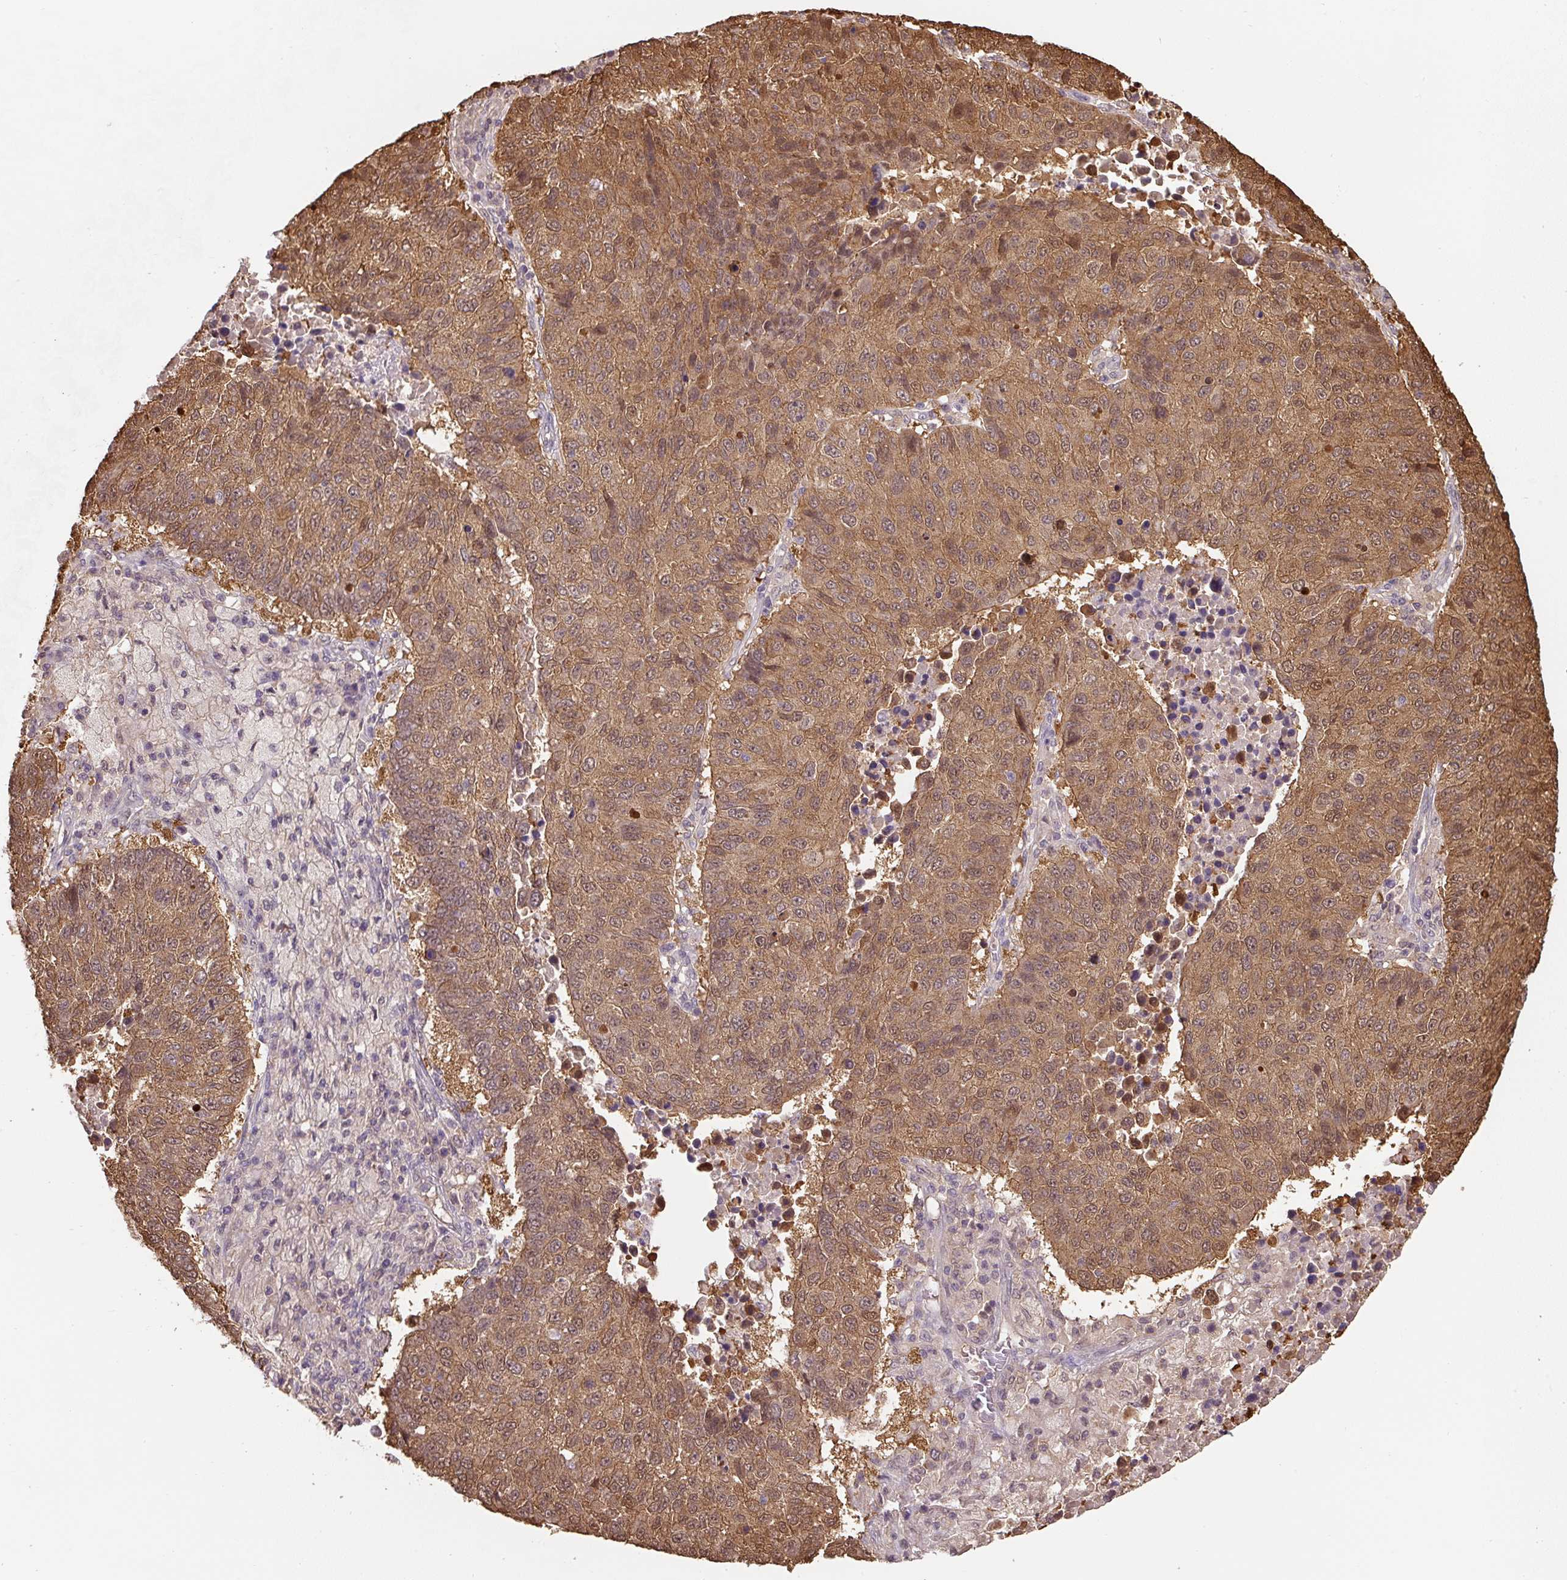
{"staining": {"intensity": "moderate", "quantity": ">75%", "location": "cytoplasmic/membranous,nuclear"}, "tissue": "lung cancer", "cell_type": "Tumor cells", "image_type": "cancer", "snomed": [{"axis": "morphology", "description": "Squamous cell carcinoma, NOS"}, {"axis": "topography", "description": "Lung"}], "caption": "Immunohistochemical staining of human lung squamous cell carcinoma reveals medium levels of moderate cytoplasmic/membranous and nuclear staining in about >75% of tumor cells.", "gene": "ST13", "patient": {"sex": "male", "age": 73}}